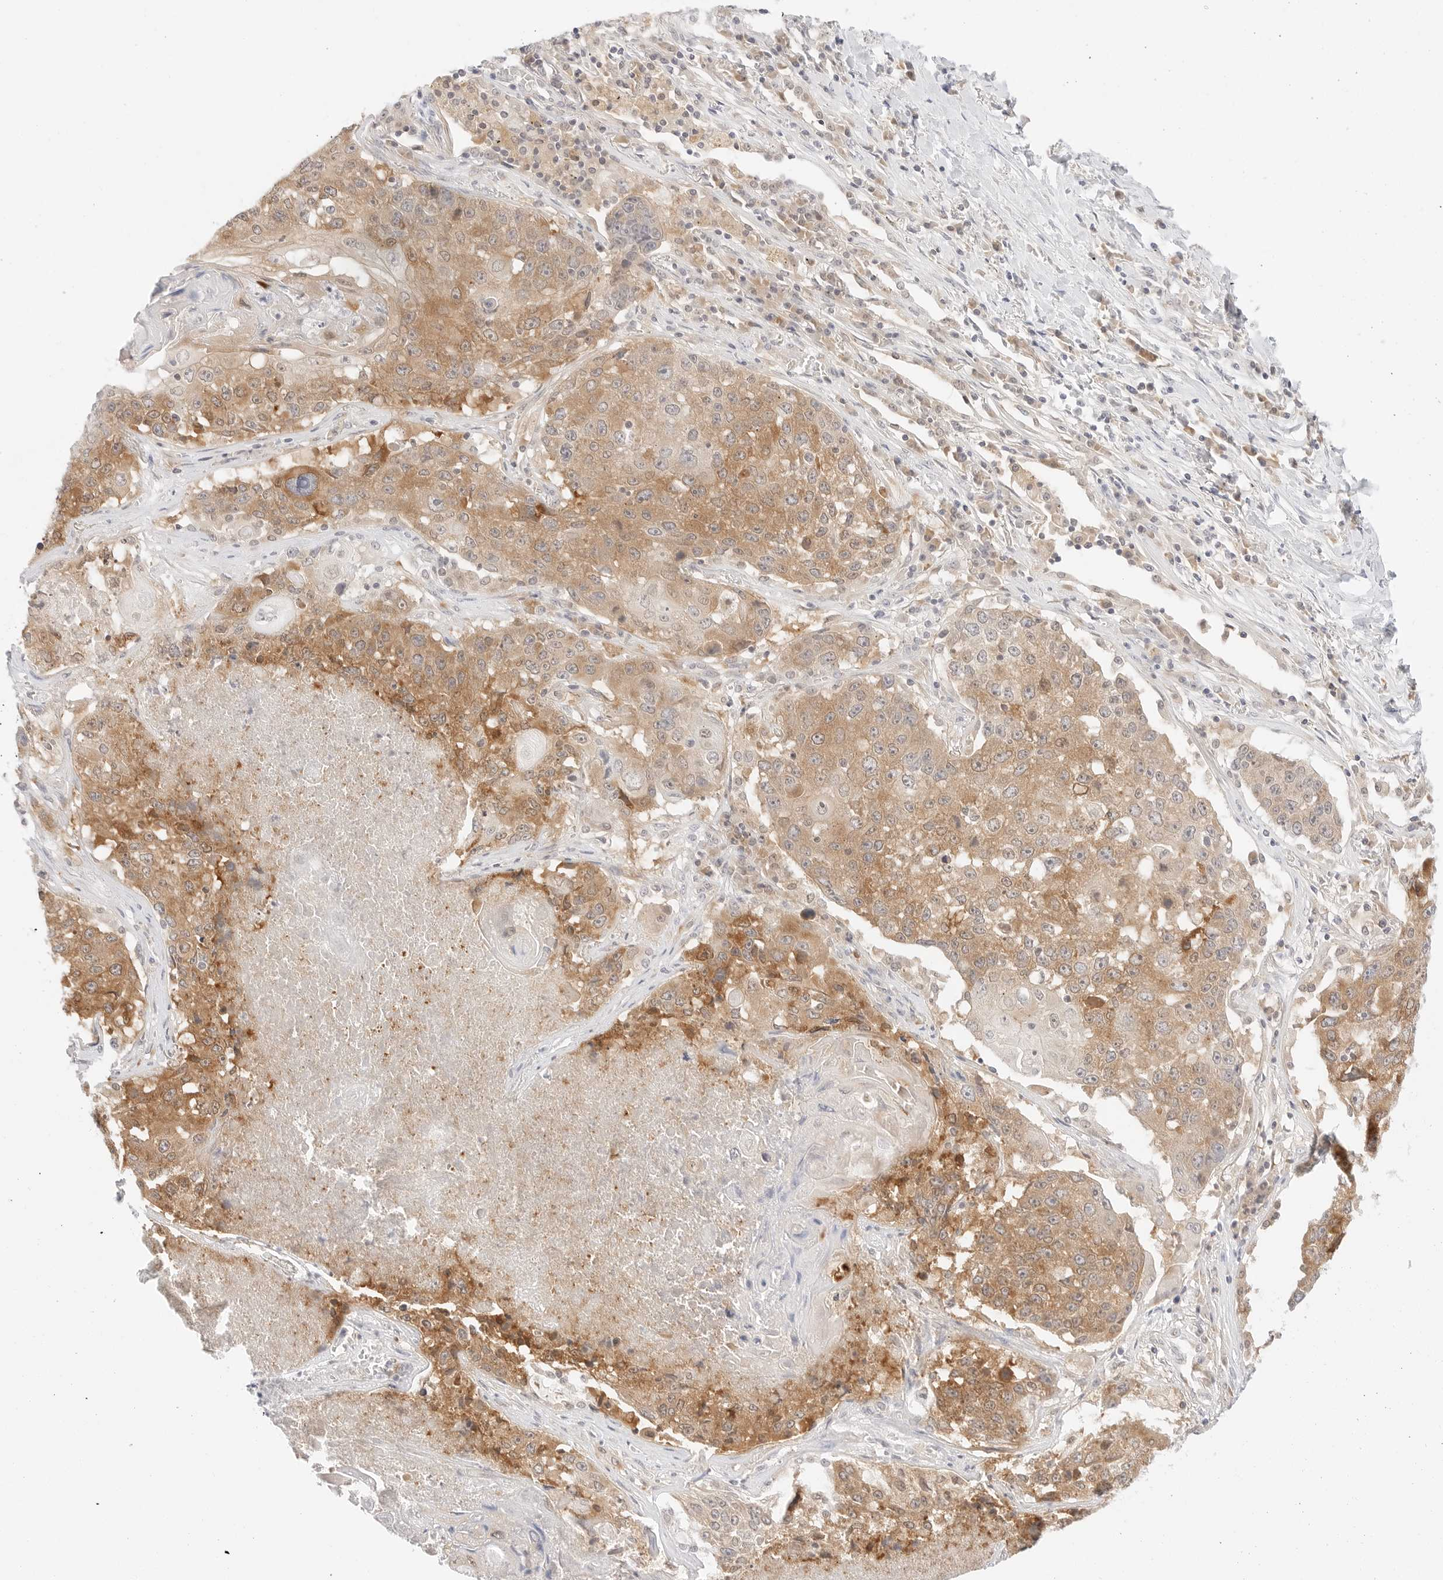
{"staining": {"intensity": "moderate", "quantity": ">75%", "location": "cytoplasmic/membranous"}, "tissue": "lung cancer", "cell_type": "Tumor cells", "image_type": "cancer", "snomed": [{"axis": "morphology", "description": "Squamous cell carcinoma, NOS"}, {"axis": "topography", "description": "Lung"}], "caption": "Immunohistochemical staining of lung squamous cell carcinoma exhibits medium levels of moderate cytoplasmic/membranous positivity in about >75% of tumor cells.", "gene": "ERO1B", "patient": {"sex": "male", "age": 61}}